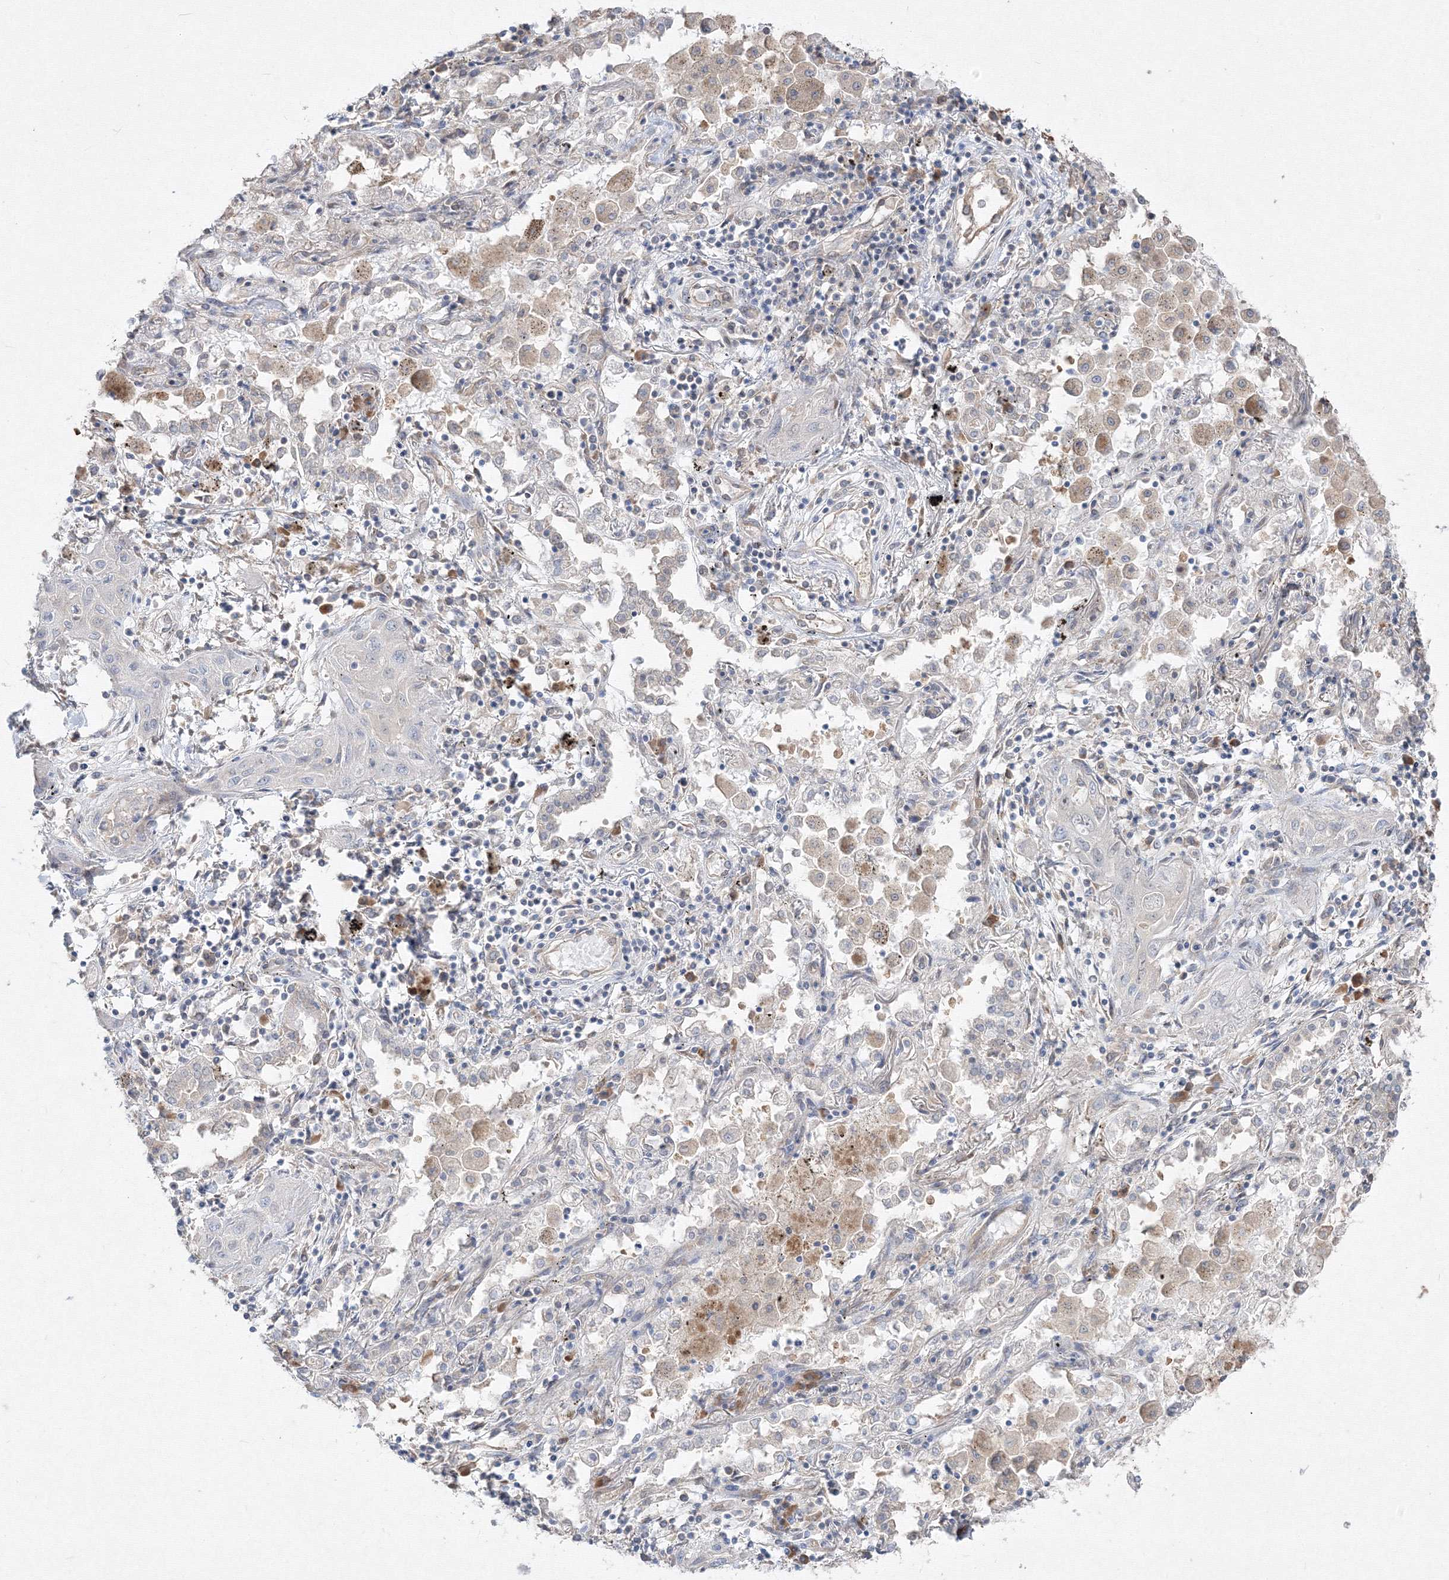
{"staining": {"intensity": "negative", "quantity": "none", "location": "none"}, "tissue": "lung cancer", "cell_type": "Tumor cells", "image_type": "cancer", "snomed": [{"axis": "morphology", "description": "Squamous cell carcinoma, NOS"}, {"axis": "topography", "description": "Lung"}], "caption": "DAB (3,3'-diaminobenzidine) immunohistochemical staining of lung cancer exhibits no significant positivity in tumor cells.", "gene": "FBXL8", "patient": {"sex": "female", "age": 47}}